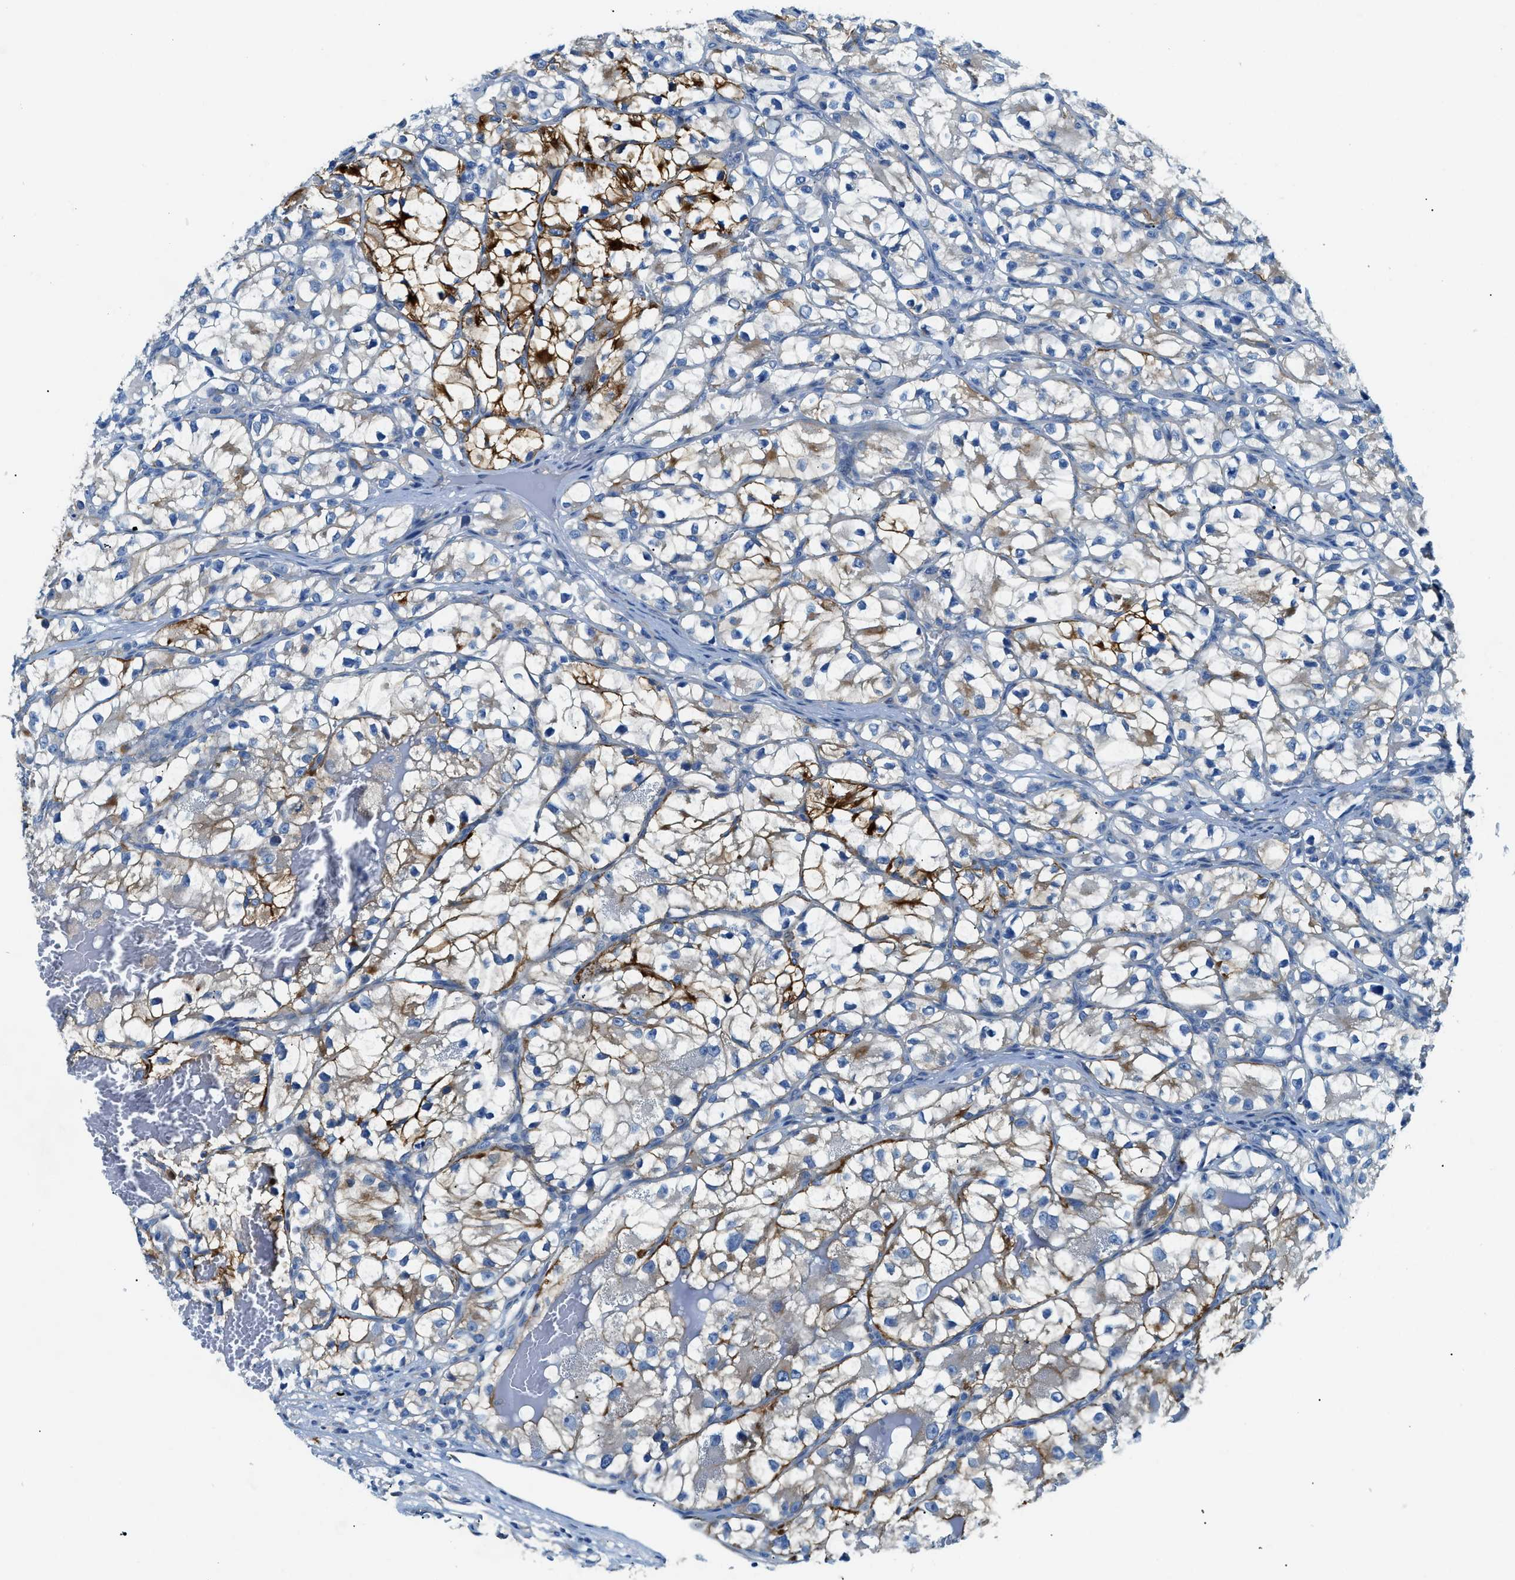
{"staining": {"intensity": "strong", "quantity": "<25%", "location": "cytoplasmic/membranous"}, "tissue": "renal cancer", "cell_type": "Tumor cells", "image_type": "cancer", "snomed": [{"axis": "morphology", "description": "Adenocarcinoma, NOS"}, {"axis": "topography", "description": "Kidney"}], "caption": "Immunohistochemistry histopathology image of neoplastic tissue: renal cancer stained using IHC demonstrates medium levels of strong protein expression localized specifically in the cytoplasmic/membranous of tumor cells, appearing as a cytoplasmic/membranous brown color.", "gene": "ZDHHC13", "patient": {"sex": "female", "age": 57}}